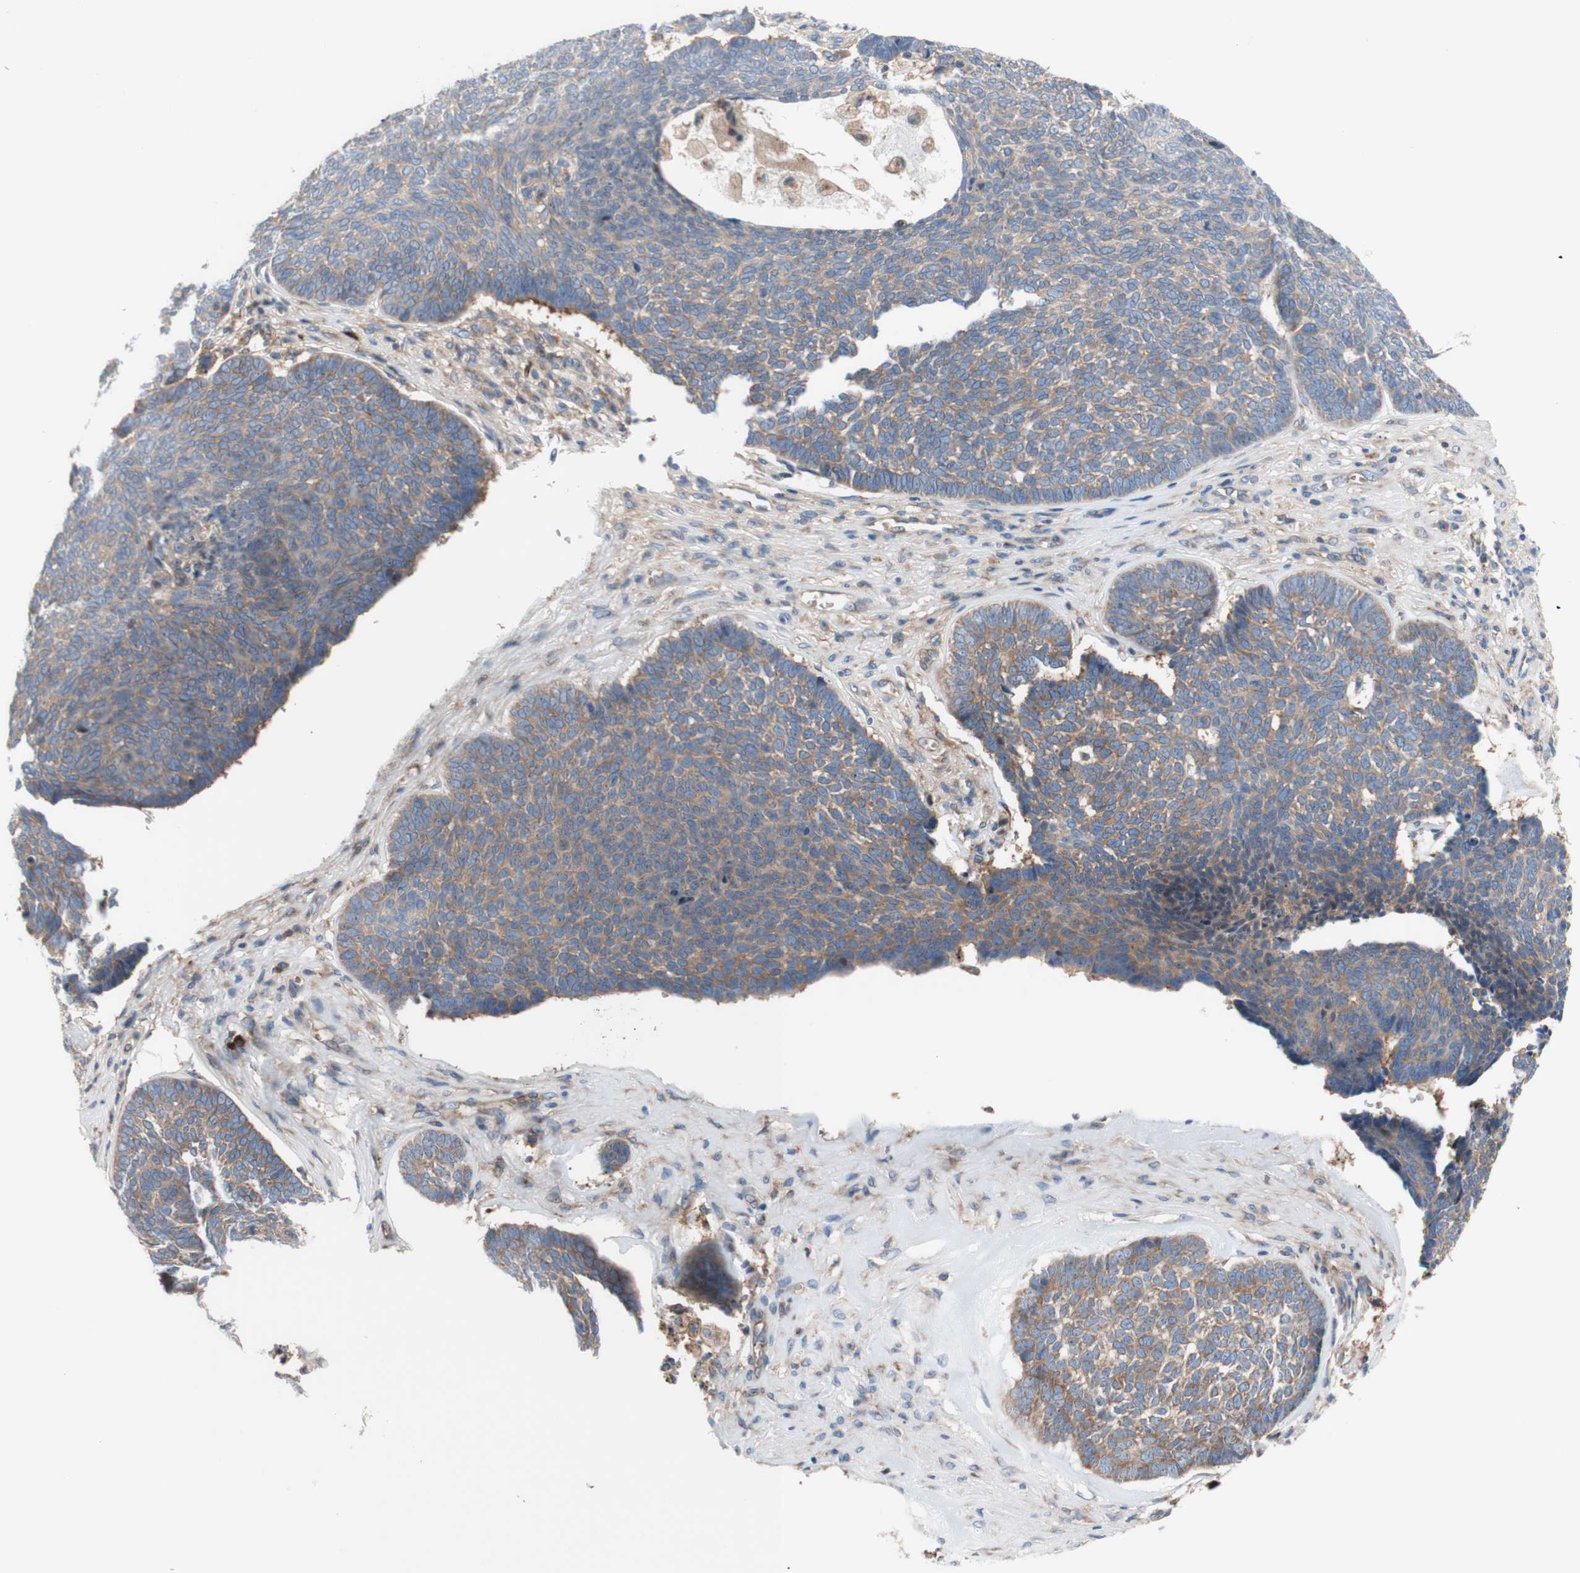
{"staining": {"intensity": "moderate", "quantity": ">75%", "location": "cytoplasmic/membranous"}, "tissue": "skin cancer", "cell_type": "Tumor cells", "image_type": "cancer", "snomed": [{"axis": "morphology", "description": "Basal cell carcinoma"}, {"axis": "topography", "description": "Skin"}], "caption": "IHC (DAB) staining of human skin cancer (basal cell carcinoma) shows moderate cytoplasmic/membranous protein staining in about >75% of tumor cells.", "gene": "USP9X", "patient": {"sex": "male", "age": 84}}